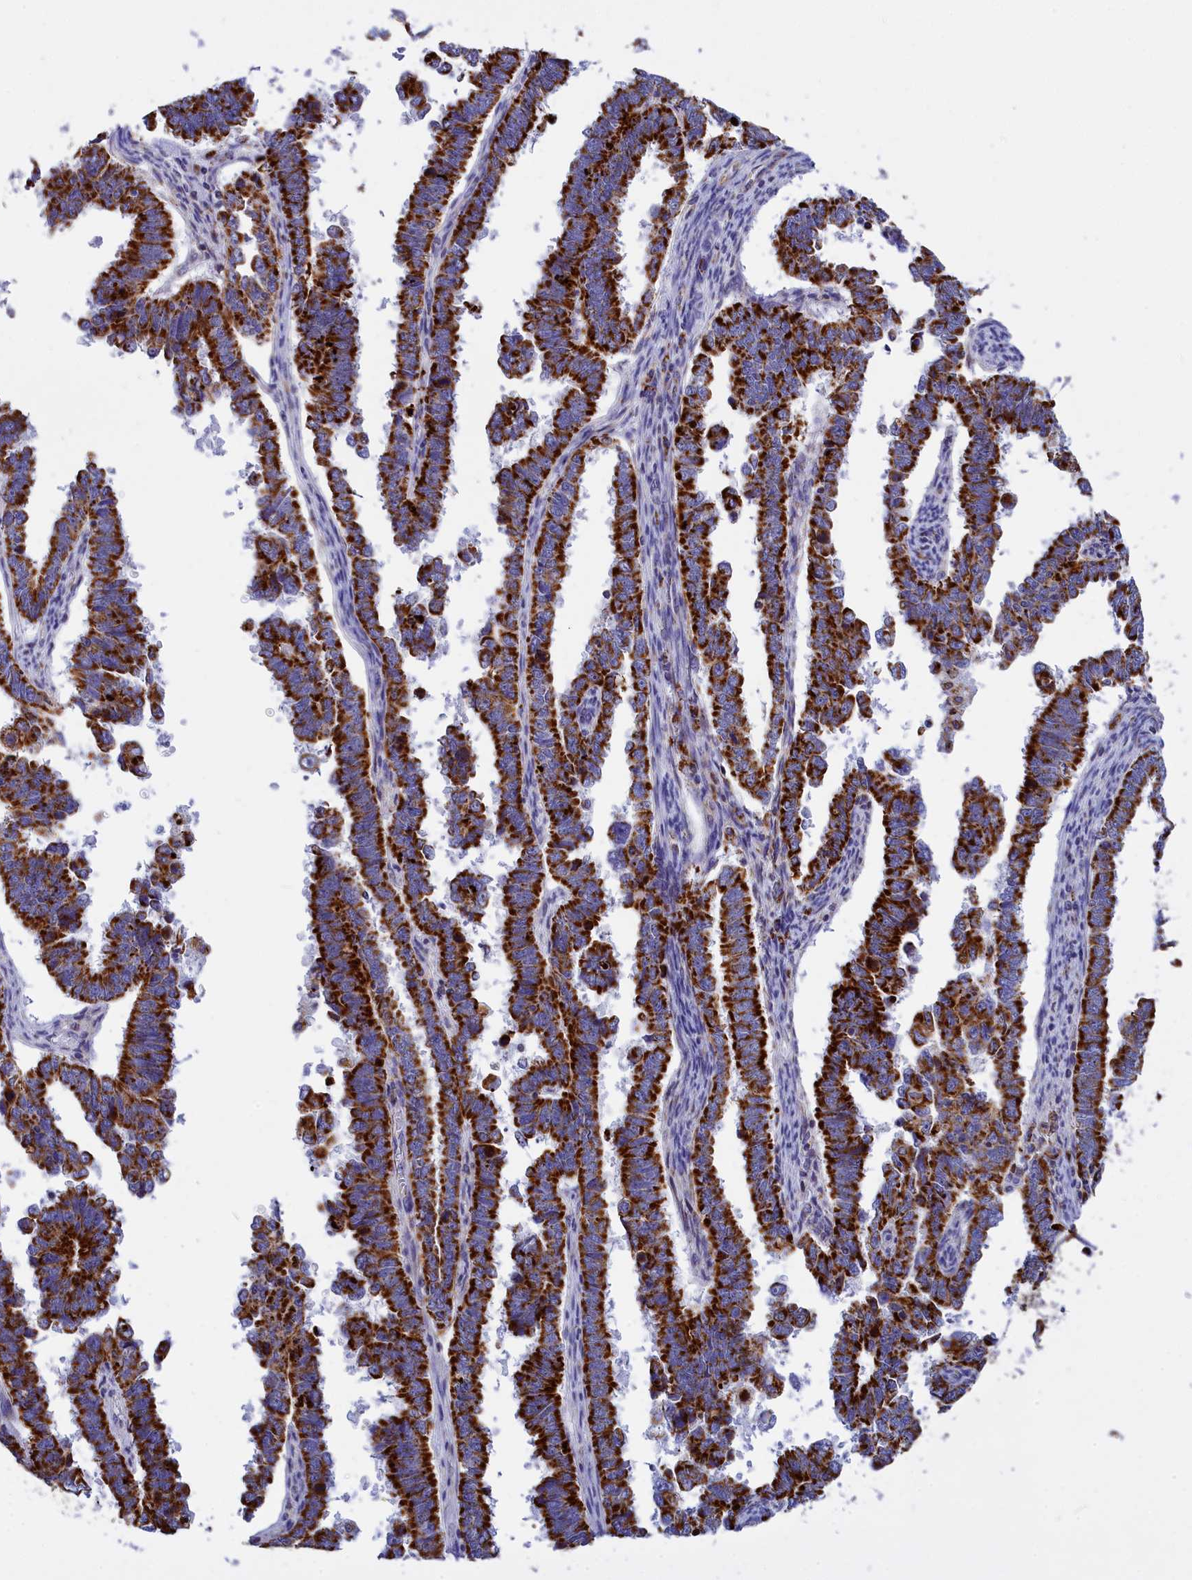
{"staining": {"intensity": "strong", "quantity": ">75%", "location": "cytoplasmic/membranous"}, "tissue": "endometrial cancer", "cell_type": "Tumor cells", "image_type": "cancer", "snomed": [{"axis": "morphology", "description": "Adenocarcinoma, NOS"}, {"axis": "topography", "description": "Endometrium"}], "caption": "The immunohistochemical stain labels strong cytoplasmic/membranous staining in tumor cells of endometrial adenocarcinoma tissue.", "gene": "VDAC2", "patient": {"sex": "female", "age": 75}}